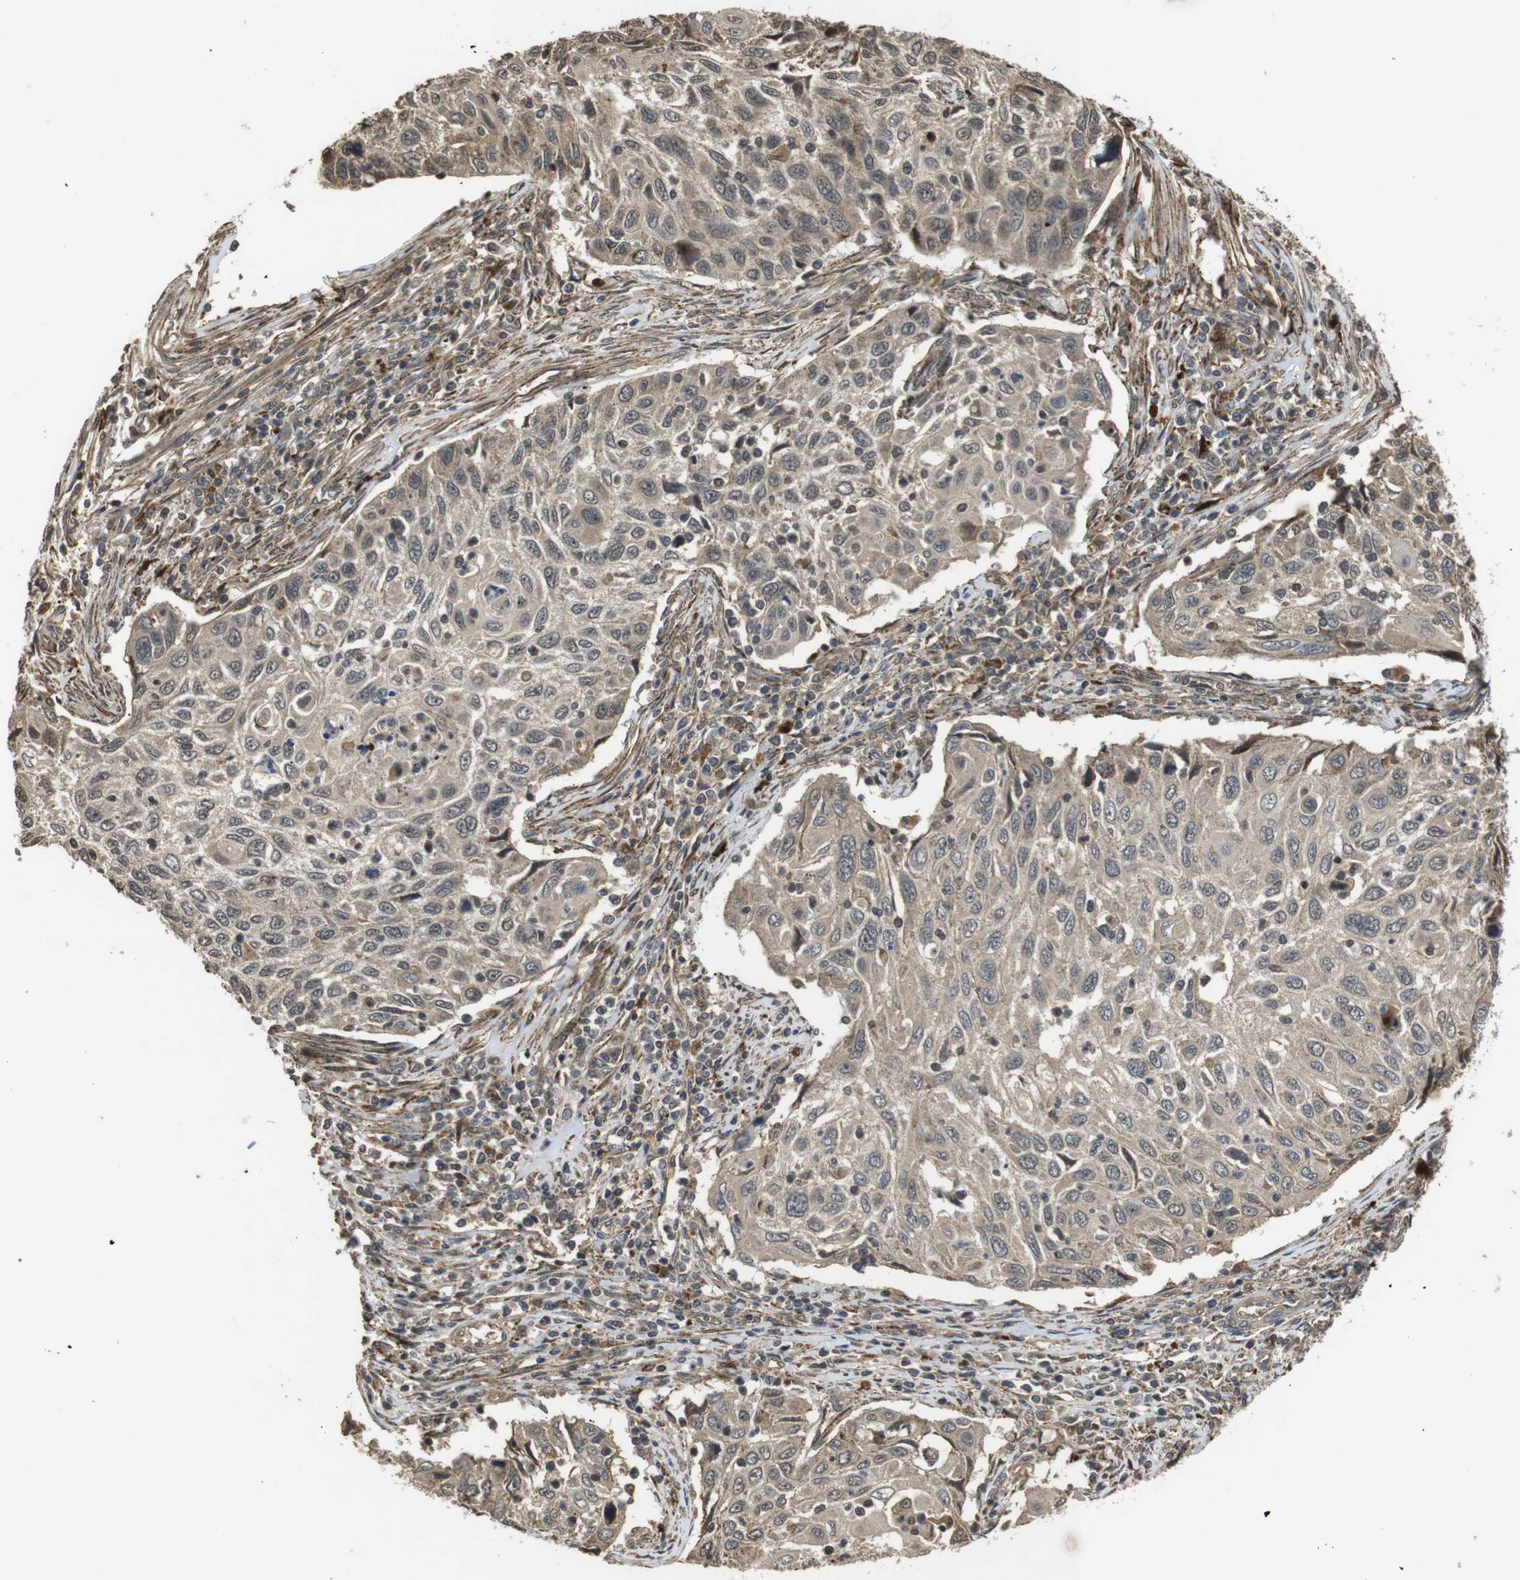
{"staining": {"intensity": "weak", "quantity": ">75%", "location": "cytoplasmic/membranous,nuclear"}, "tissue": "cervical cancer", "cell_type": "Tumor cells", "image_type": "cancer", "snomed": [{"axis": "morphology", "description": "Squamous cell carcinoma, NOS"}, {"axis": "topography", "description": "Cervix"}], "caption": "Immunohistochemistry histopathology image of neoplastic tissue: cervical squamous cell carcinoma stained using immunohistochemistry demonstrates low levels of weak protein expression localized specifically in the cytoplasmic/membranous and nuclear of tumor cells, appearing as a cytoplasmic/membranous and nuclear brown color.", "gene": "FZD10", "patient": {"sex": "female", "age": 70}}